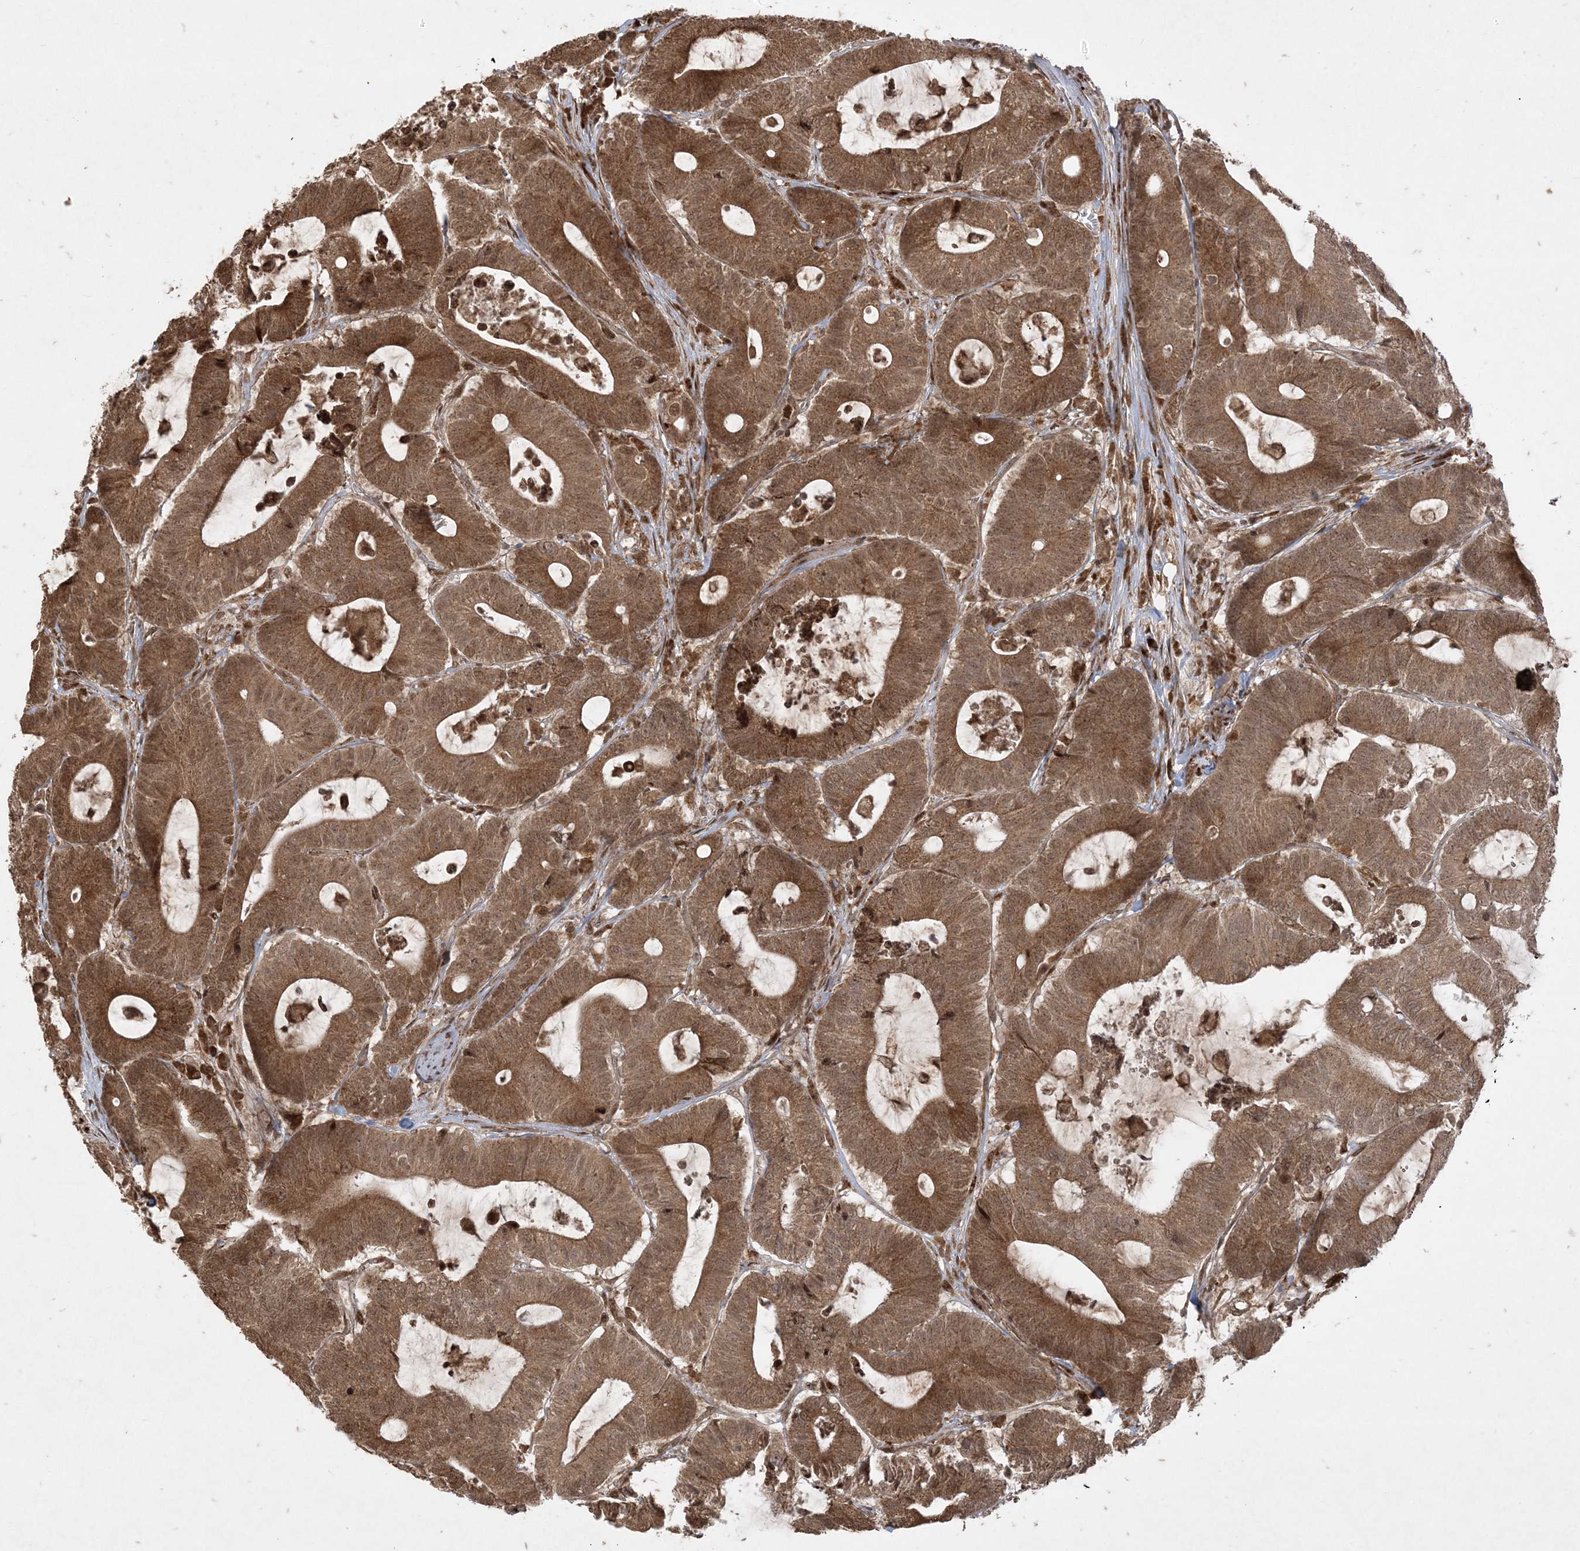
{"staining": {"intensity": "moderate", "quantity": ">75%", "location": "cytoplasmic/membranous"}, "tissue": "colorectal cancer", "cell_type": "Tumor cells", "image_type": "cancer", "snomed": [{"axis": "morphology", "description": "Adenocarcinoma, NOS"}, {"axis": "topography", "description": "Colon"}], "caption": "Human colorectal cancer (adenocarcinoma) stained with a protein marker demonstrates moderate staining in tumor cells.", "gene": "RRAS", "patient": {"sex": "female", "age": 84}}